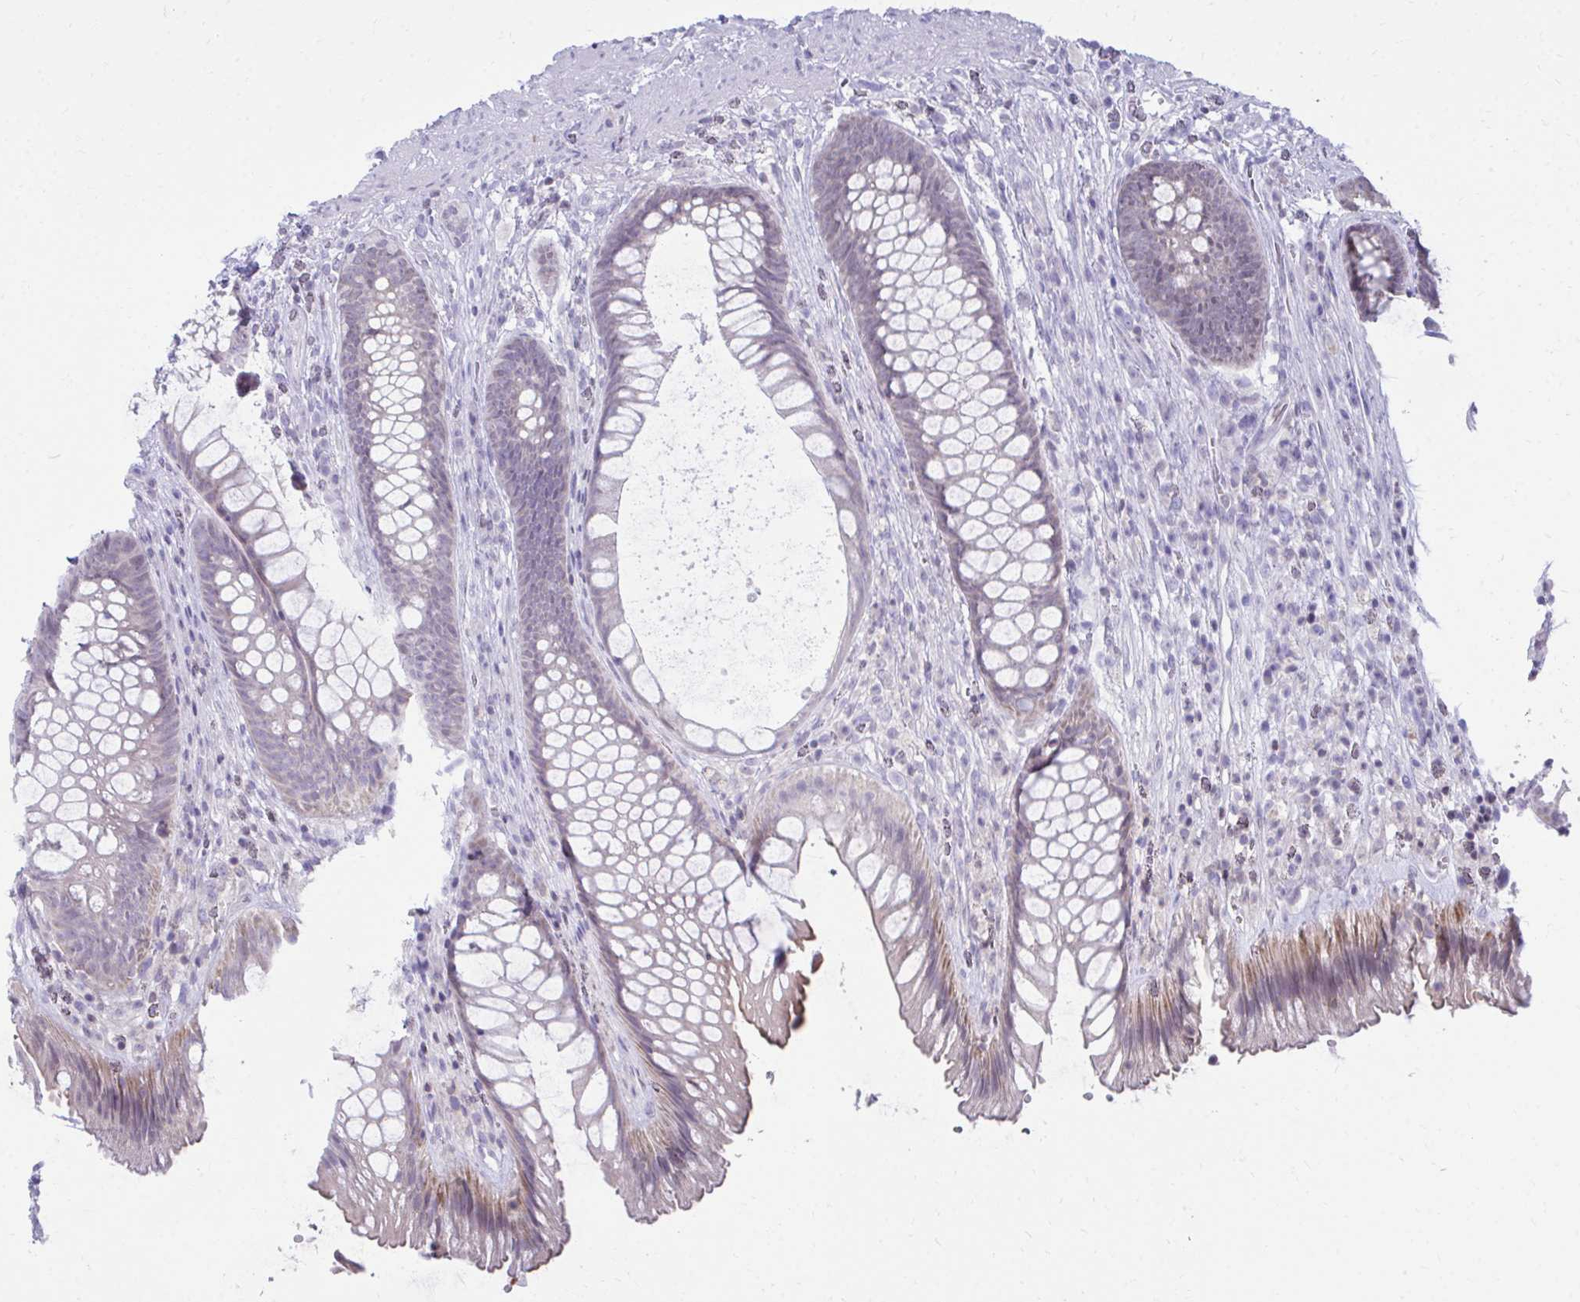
{"staining": {"intensity": "moderate", "quantity": "<25%", "location": "cytoplasmic/membranous"}, "tissue": "rectum", "cell_type": "Glandular cells", "image_type": "normal", "snomed": [{"axis": "morphology", "description": "Normal tissue, NOS"}, {"axis": "topography", "description": "Rectum"}], "caption": "High-power microscopy captured an immunohistochemistry micrograph of unremarkable rectum, revealing moderate cytoplasmic/membranous staining in approximately <25% of glandular cells. (brown staining indicates protein expression, while blue staining denotes nuclei).", "gene": "OR7A5", "patient": {"sex": "male", "age": 53}}